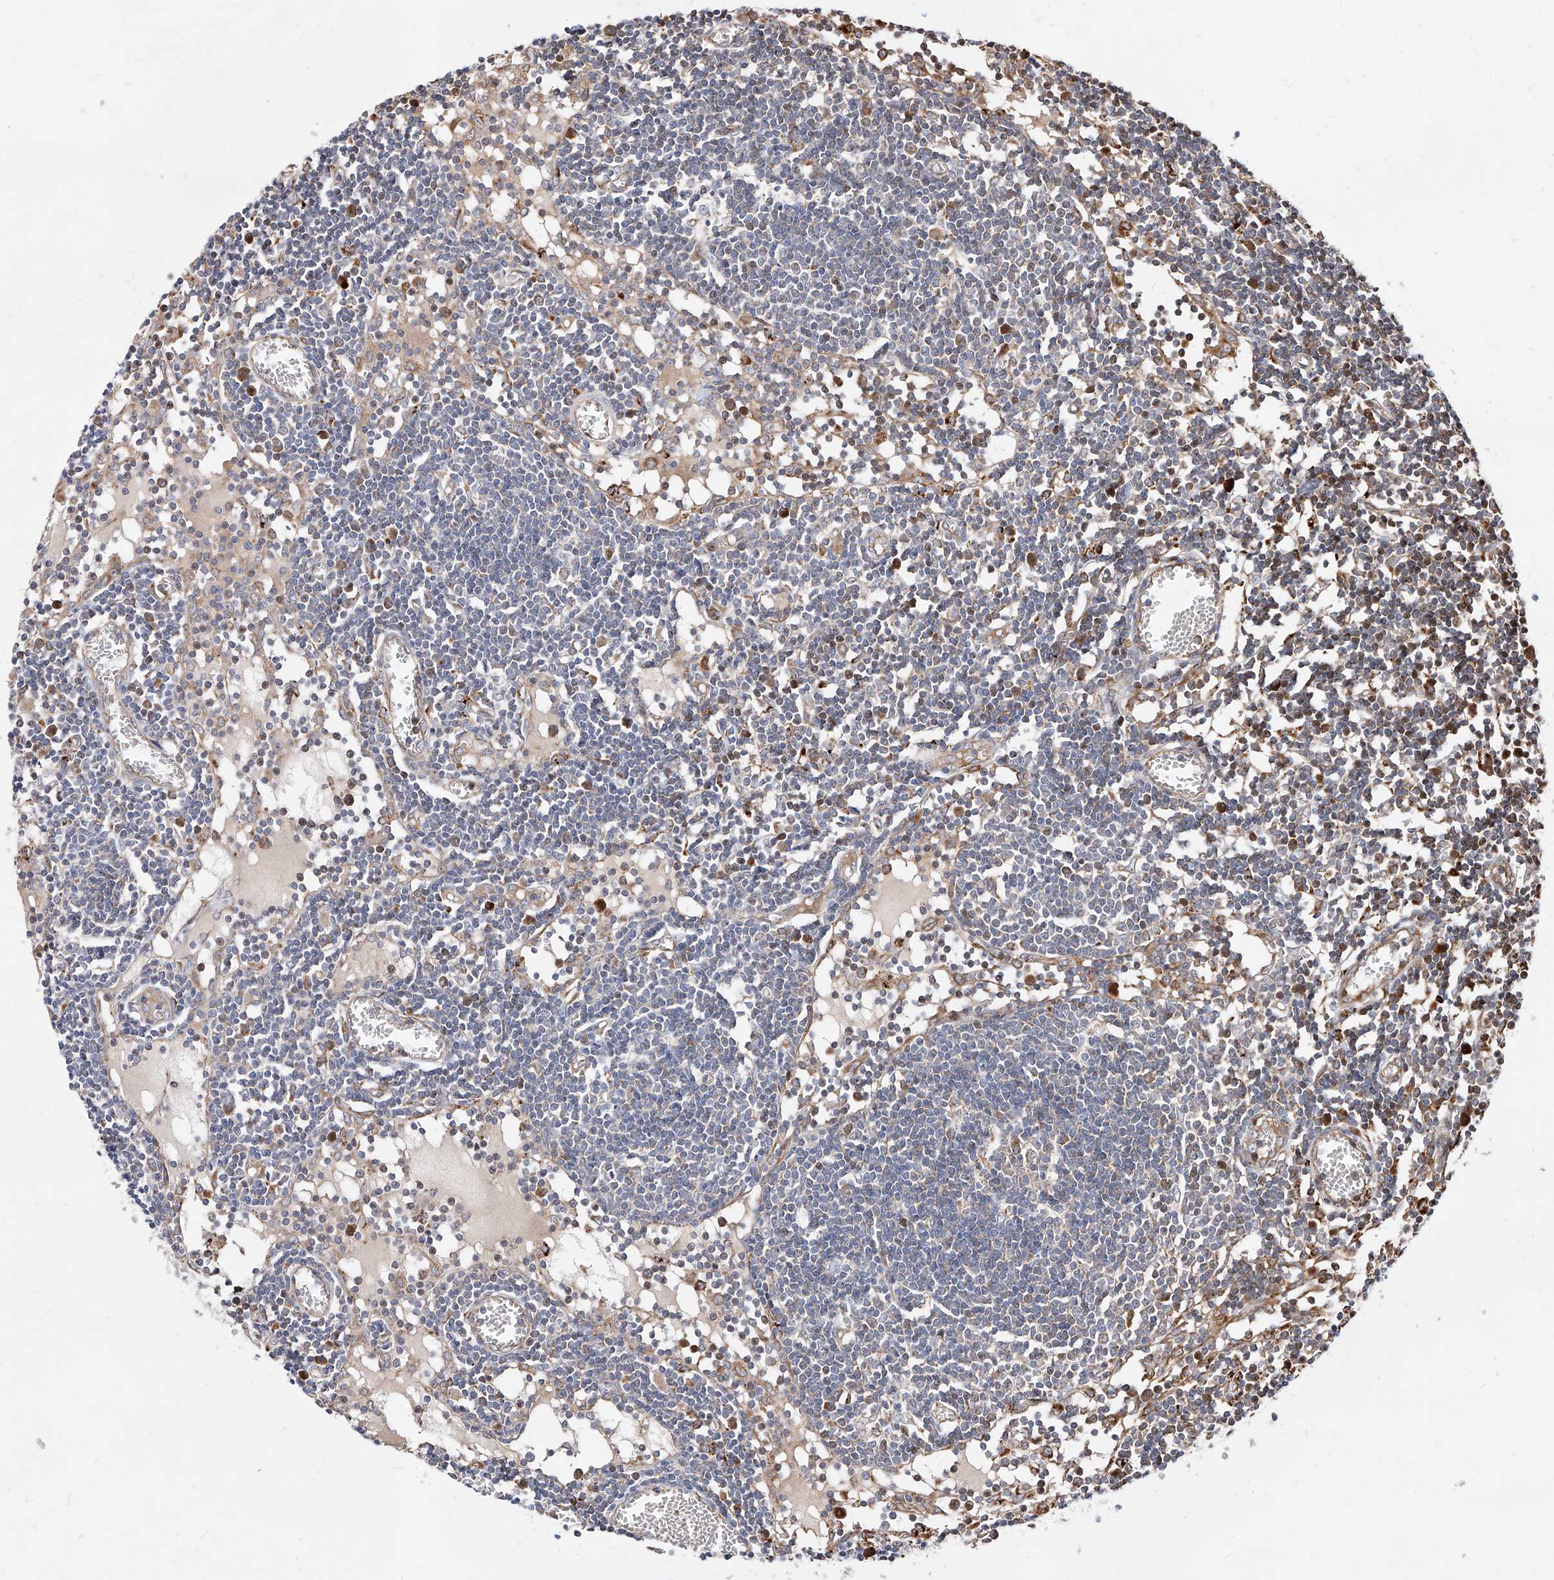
{"staining": {"intensity": "weak", "quantity": "25%-75%", "location": "cytoplasmic/membranous"}, "tissue": "lymph node", "cell_type": "Germinal center cells", "image_type": "normal", "snomed": [{"axis": "morphology", "description": "Normal tissue, NOS"}, {"axis": "topography", "description": "Lymph node"}], "caption": "Immunohistochemistry (IHC) micrograph of unremarkable lymph node: human lymph node stained using IHC reveals low levels of weak protein expression localized specifically in the cytoplasmic/membranous of germinal center cells, appearing as a cytoplasmic/membranous brown color.", "gene": "DIRAS3", "patient": {"sex": "female", "age": 11}}